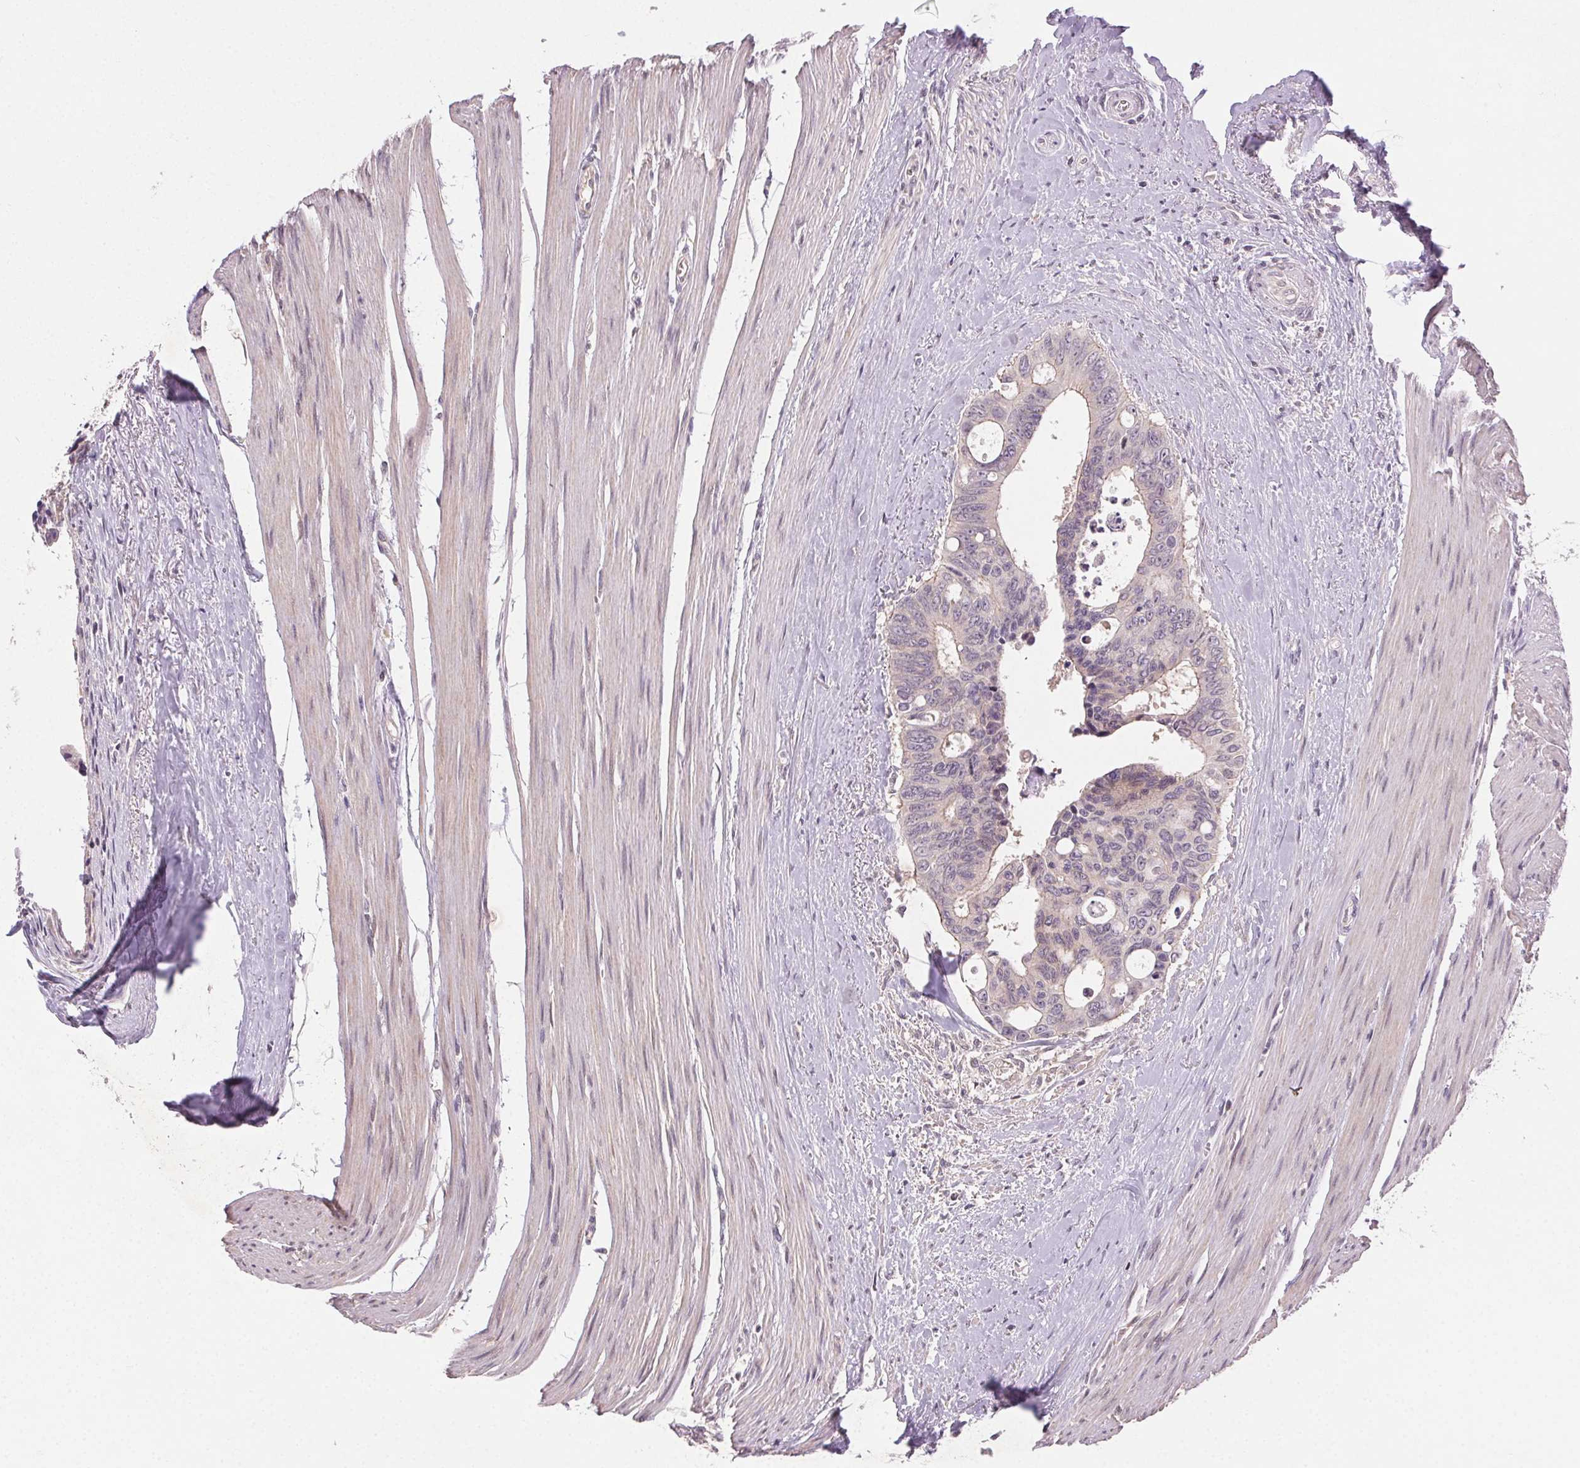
{"staining": {"intensity": "negative", "quantity": "none", "location": "none"}, "tissue": "colorectal cancer", "cell_type": "Tumor cells", "image_type": "cancer", "snomed": [{"axis": "morphology", "description": "Adenocarcinoma, NOS"}, {"axis": "topography", "description": "Rectum"}], "caption": "Tumor cells are negative for brown protein staining in colorectal cancer (adenocarcinoma).", "gene": "ATP1B3", "patient": {"sex": "male", "age": 76}}